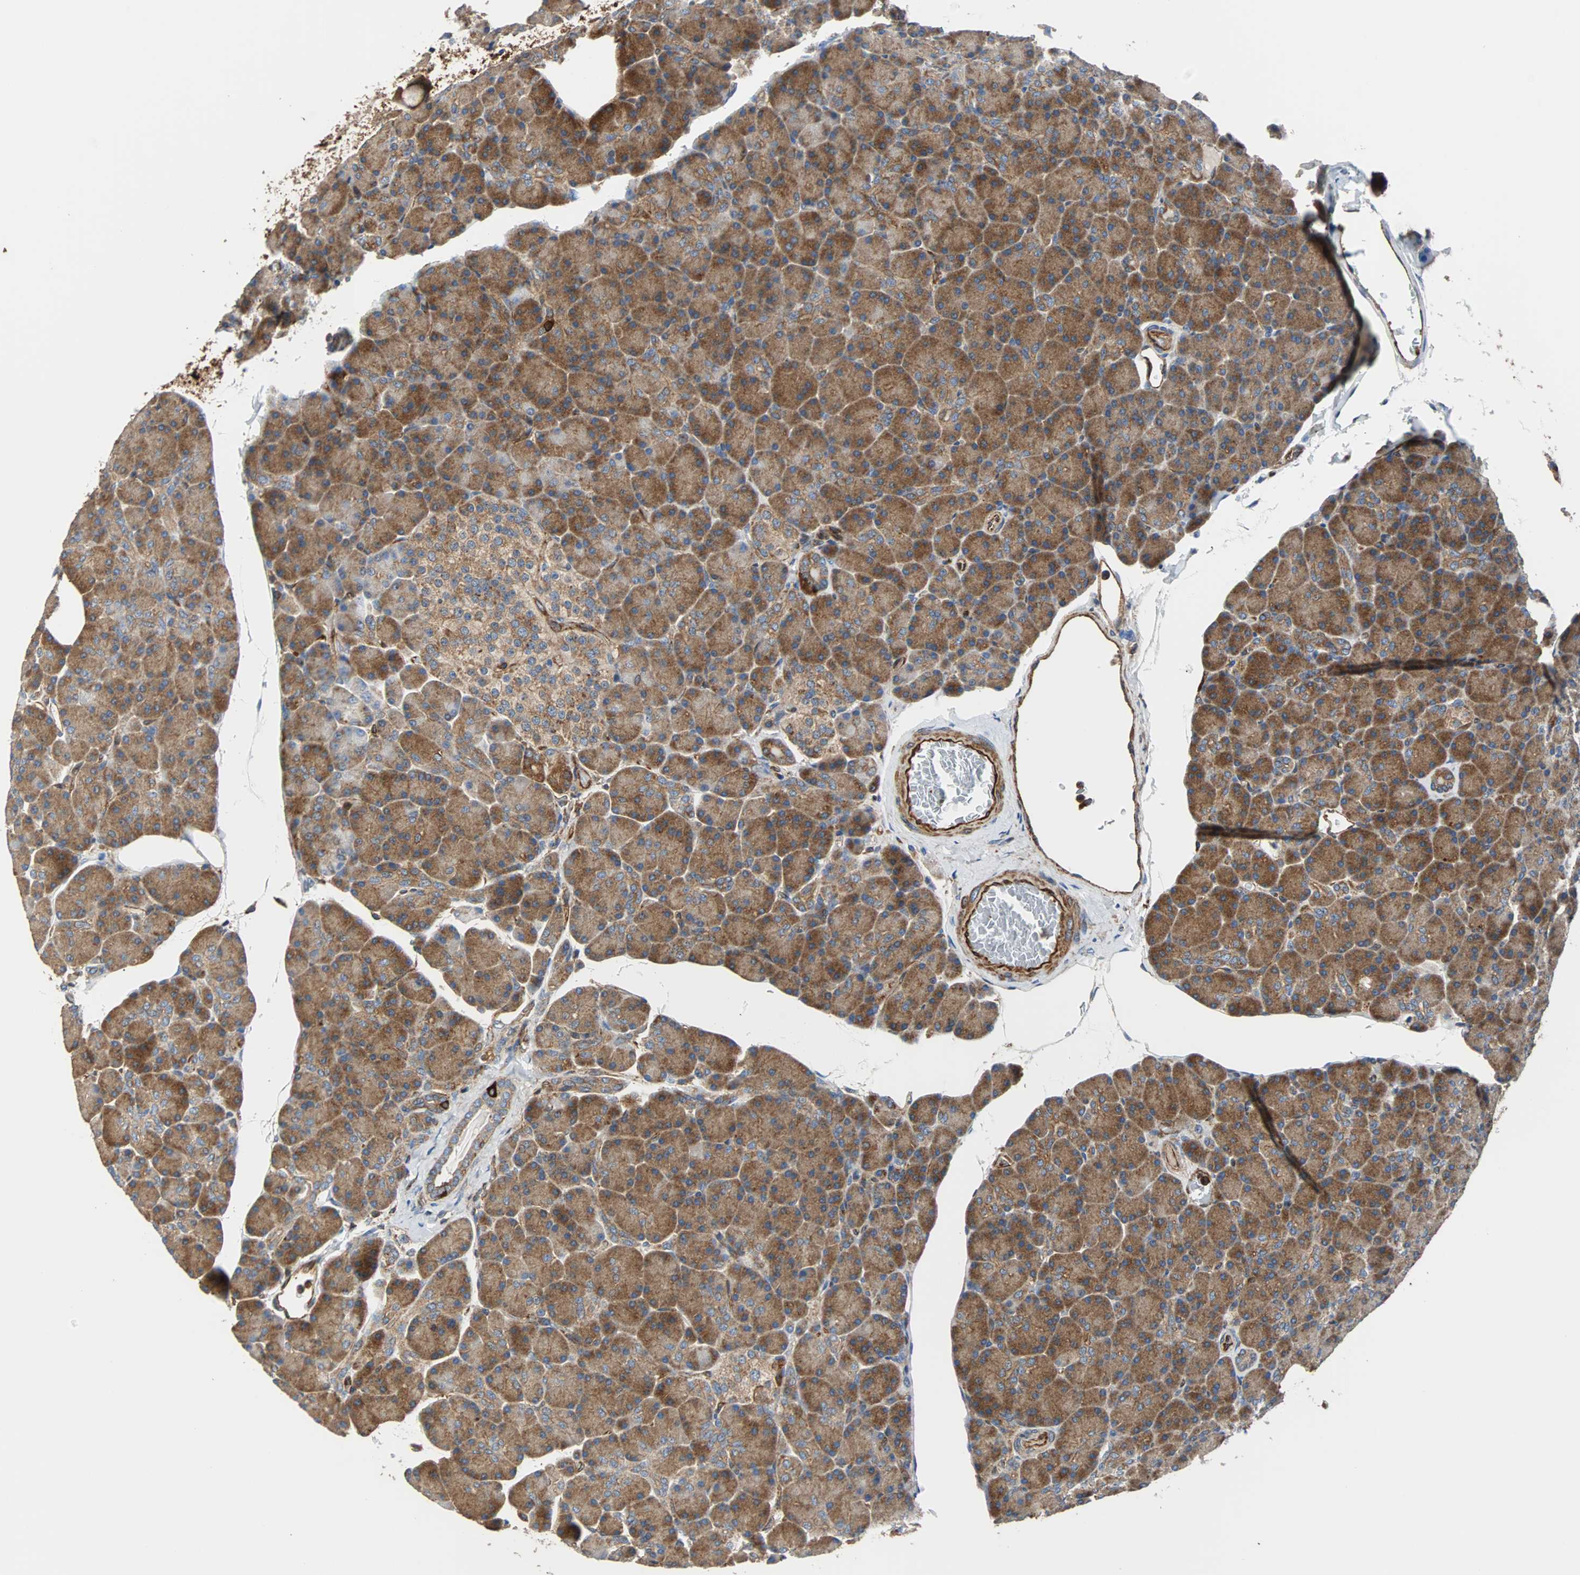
{"staining": {"intensity": "moderate", "quantity": ">75%", "location": "cytoplasmic/membranous"}, "tissue": "pancreas", "cell_type": "Exocrine glandular cells", "image_type": "normal", "snomed": [{"axis": "morphology", "description": "Normal tissue, NOS"}, {"axis": "topography", "description": "Pancreas"}], "caption": "Normal pancreas demonstrates moderate cytoplasmic/membranous staining in approximately >75% of exocrine glandular cells, visualized by immunohistochemistry. (Brightfield microscopy of DAB IHC at high magnification).", "gene": "PLCG2", "patient": {"sex": "female", "age": 43}}